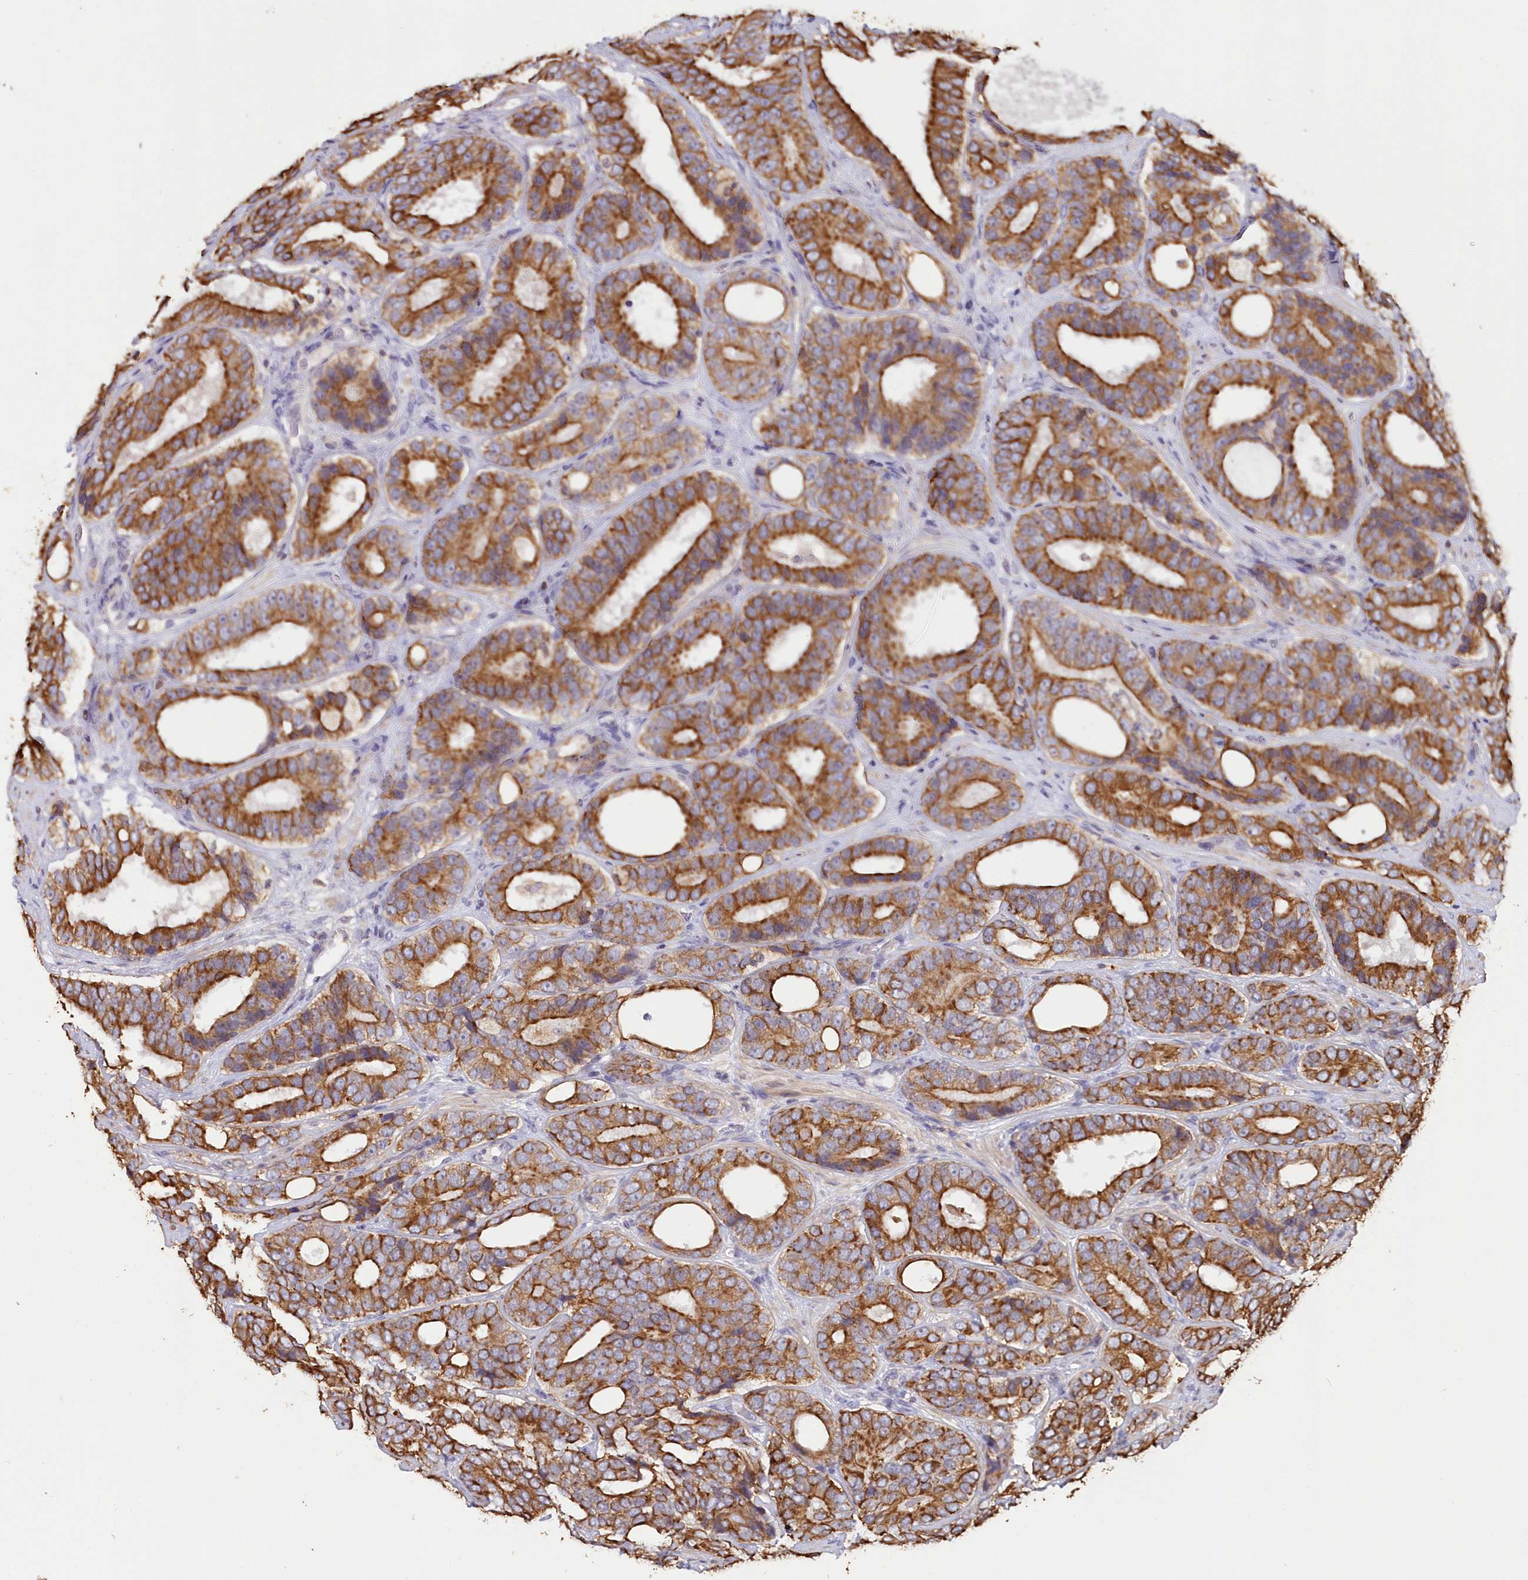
{"staining": {"intensity": "strong", "quantity": ">75%", "location": "cytoplasmic/membranous"}, "tissue": "prostate cancer", "cell_type": "Tumor cells", "image_type": "cancer", "snomed": [{"axis": "morphology", "description": "Adenocarcinoma, High grade"}, {"axis": "topography", "description": "Prostate"}], "caption": "Immunohistochemical staining of high-grade adenocarcinoma (prostate) shows high levels of strong cytoplasmic/membranous staining in about >75% of tumor cells.", "gene": "SNED1", "patient": {"sex": "male", "age": 56}}